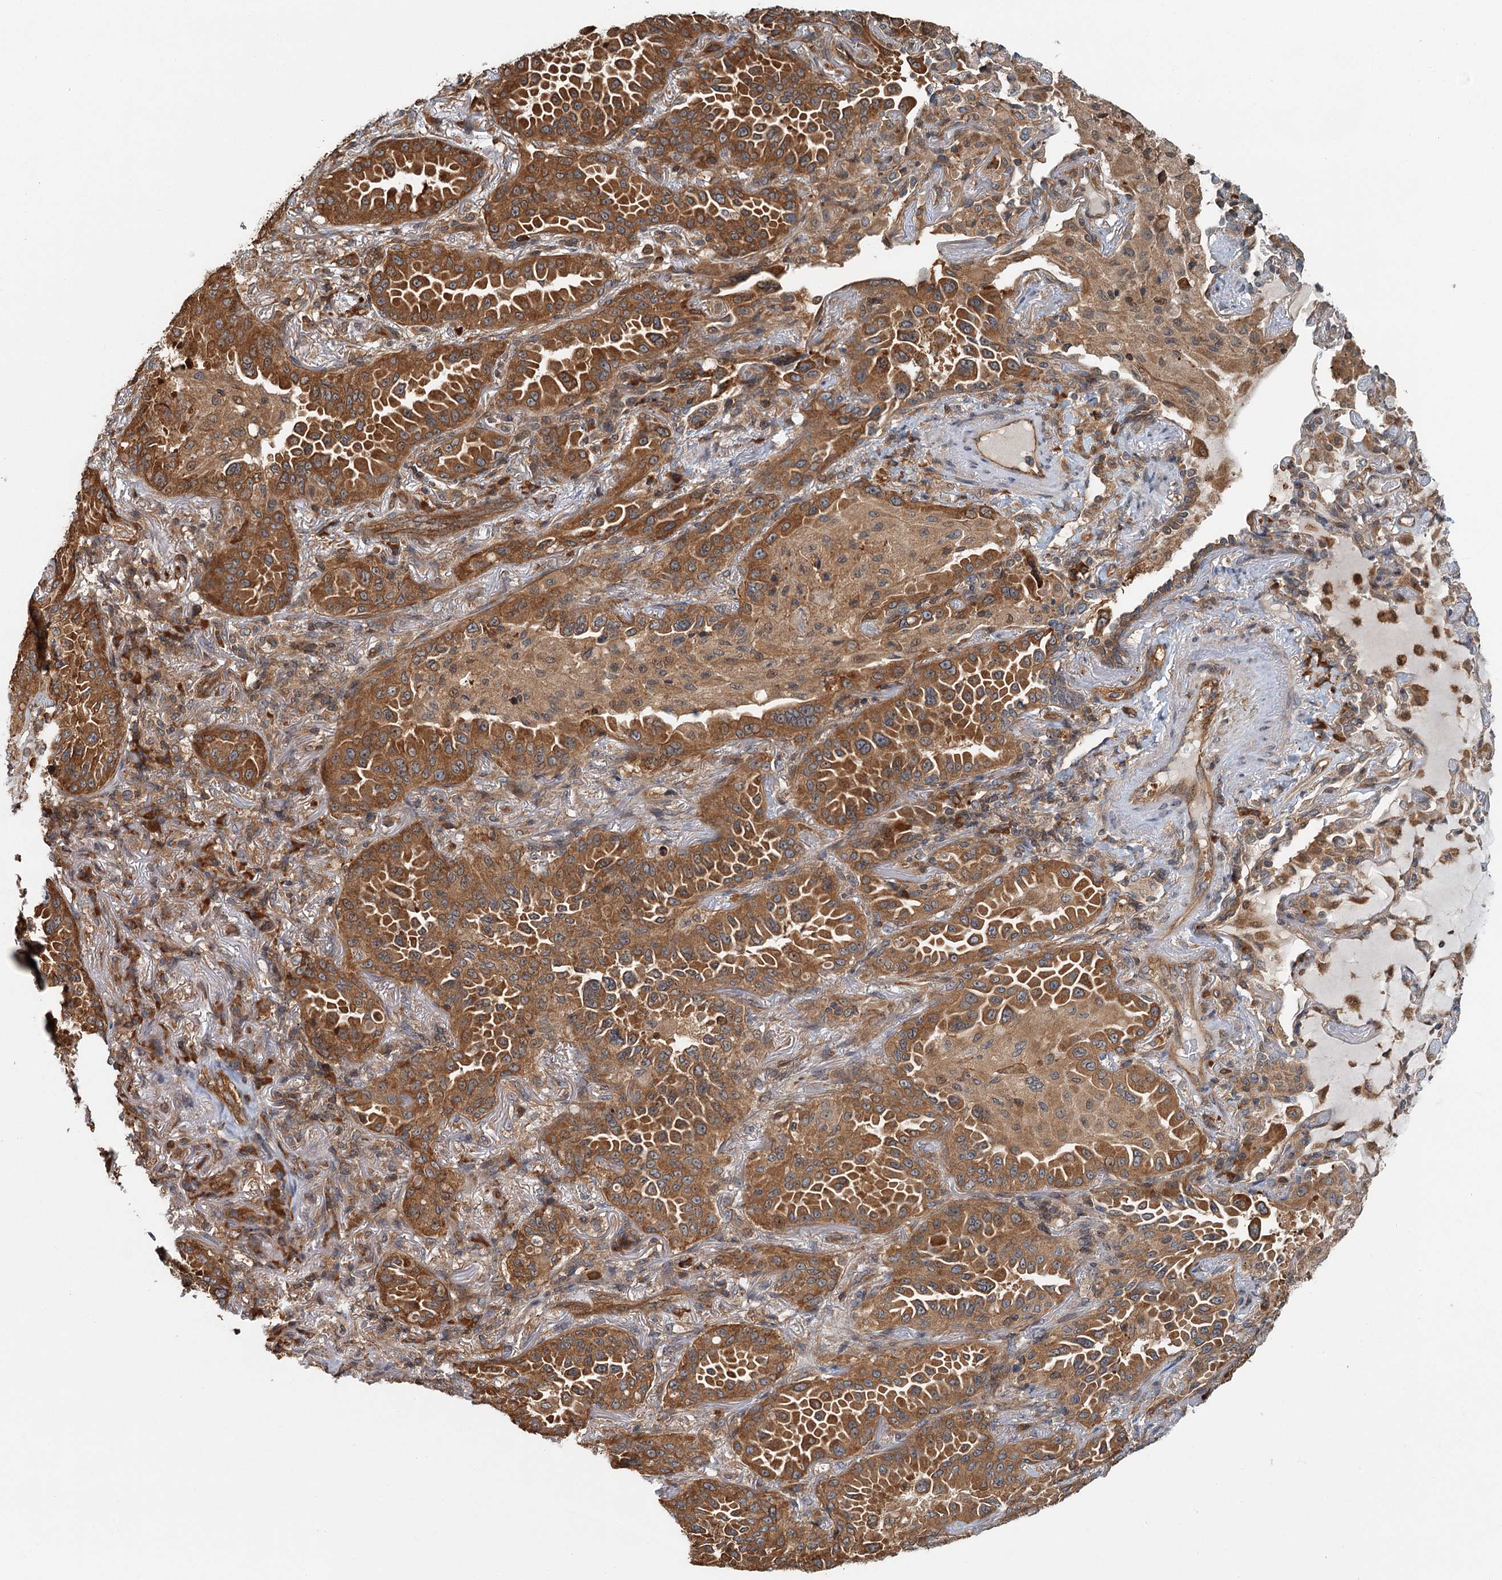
{"staining": {"intensity": "strong", "quantity": ">75%", "location": "cytoplasmic/membranous"}, "tissue": "lung cancer", "cell_type": "Tumor cells", "image_type": "cancer", "snomed": [{"axis": "morphology", "description": "Adenocarcinoma, NOS"}, {"axis": "topography", "description": "Lung"}], "caption": "Tumor cells show high levels of strong cytoplasmic/membranous positivity in about >75% of cells in human lung adenocarcinoma.", "gene": "ZNF527", "patient": {"sex": "female", "age": 69}}